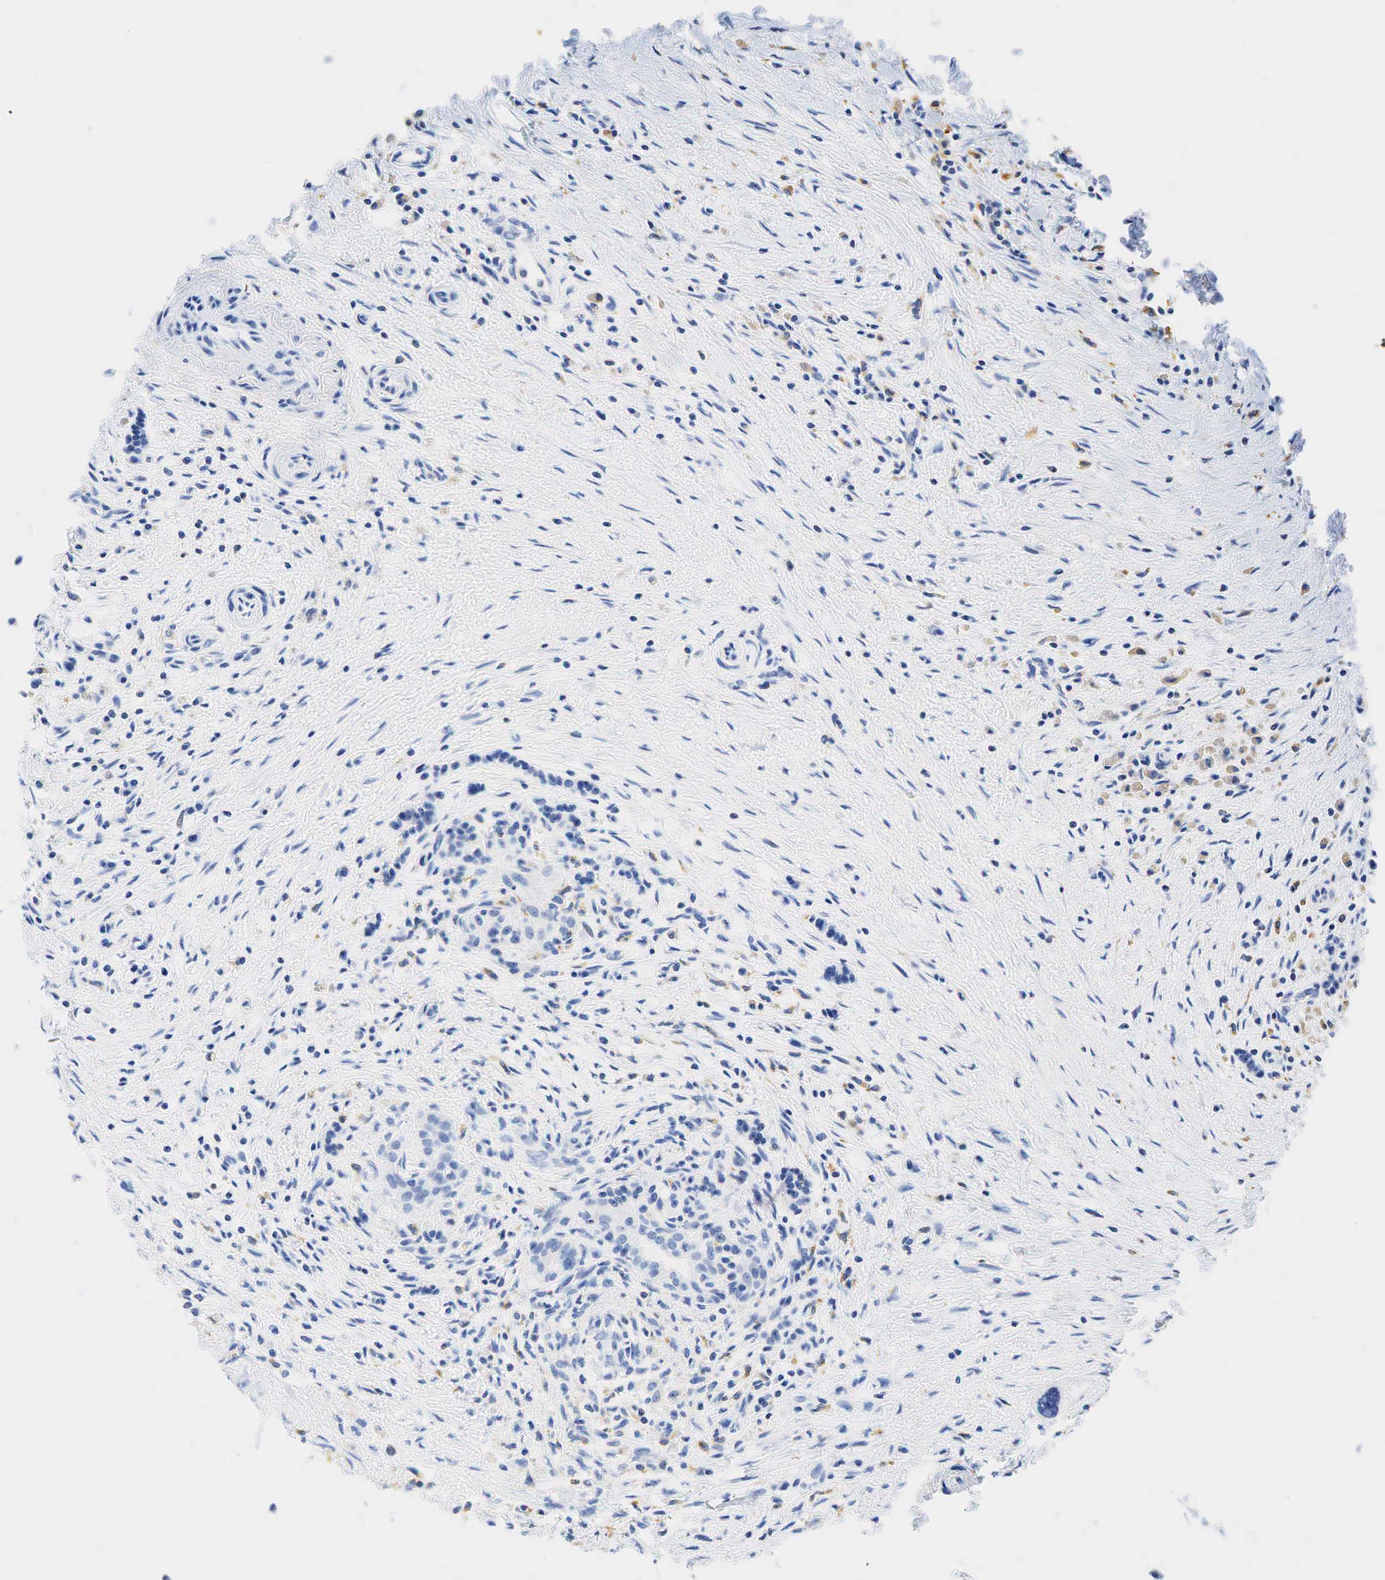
{"staining": {"intensity": "negative", "quantity": "none", "location": "none"}, "tissue": "pancreas", "cell_type": "Exocrine glandular cells", "image_type": "normal", "snomed": [{"axis": "morphology", "description": "Normal tissue, NOS"}, {"axis": "topography", "description": "Pancreas"}], "caption": "IHC image of normal pancreas: pancreas stained with DAB (3,3'-diaminobenzidine) reveals no significant protein staining in exocrine glandular cells.", "gene": "CD68", "patient": {"sex": "male", "age": 73}}